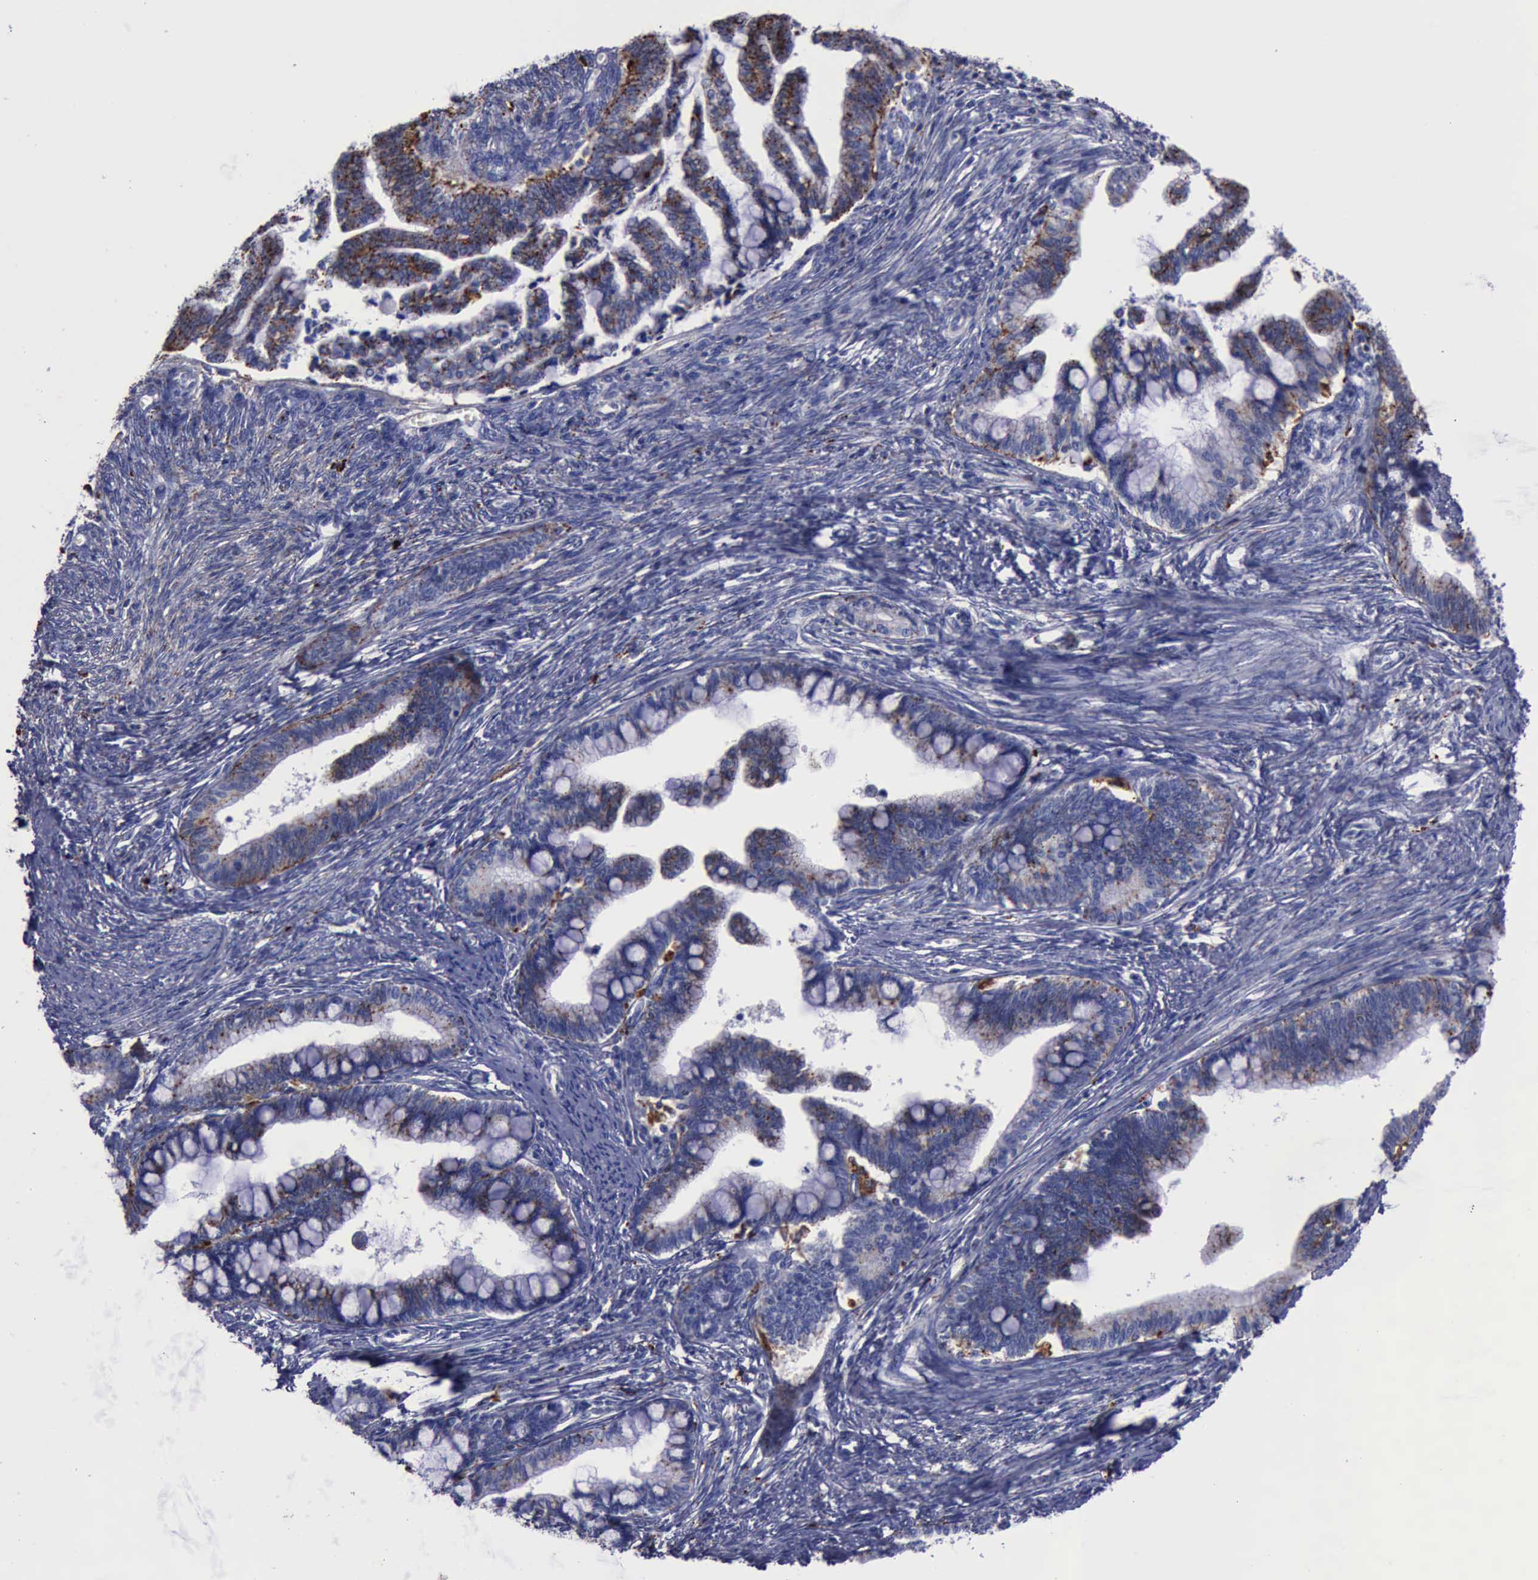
{"staining": {"intensity": "moderate", "quantity": ">75%", "location": "cytoplasmic/membranous"}, "tissue": "cervical cancer", "cell_type": "Tumor cells", "image_type": "cancer", "snomed": [{"axis": "morphology", "description": "Adenocarcinoma, NOS"}, {"axis": "topography", "description": "Cervix"}], "caption": "This micrograph exhibits IHC staining of human cervical cancer (adenocarcinoma), with medium moderate cytoplasmic/membranous expression in about >75% of tumor cells.", "gene": "CTSD", "patient": {"sex": "female", "age": 36}}